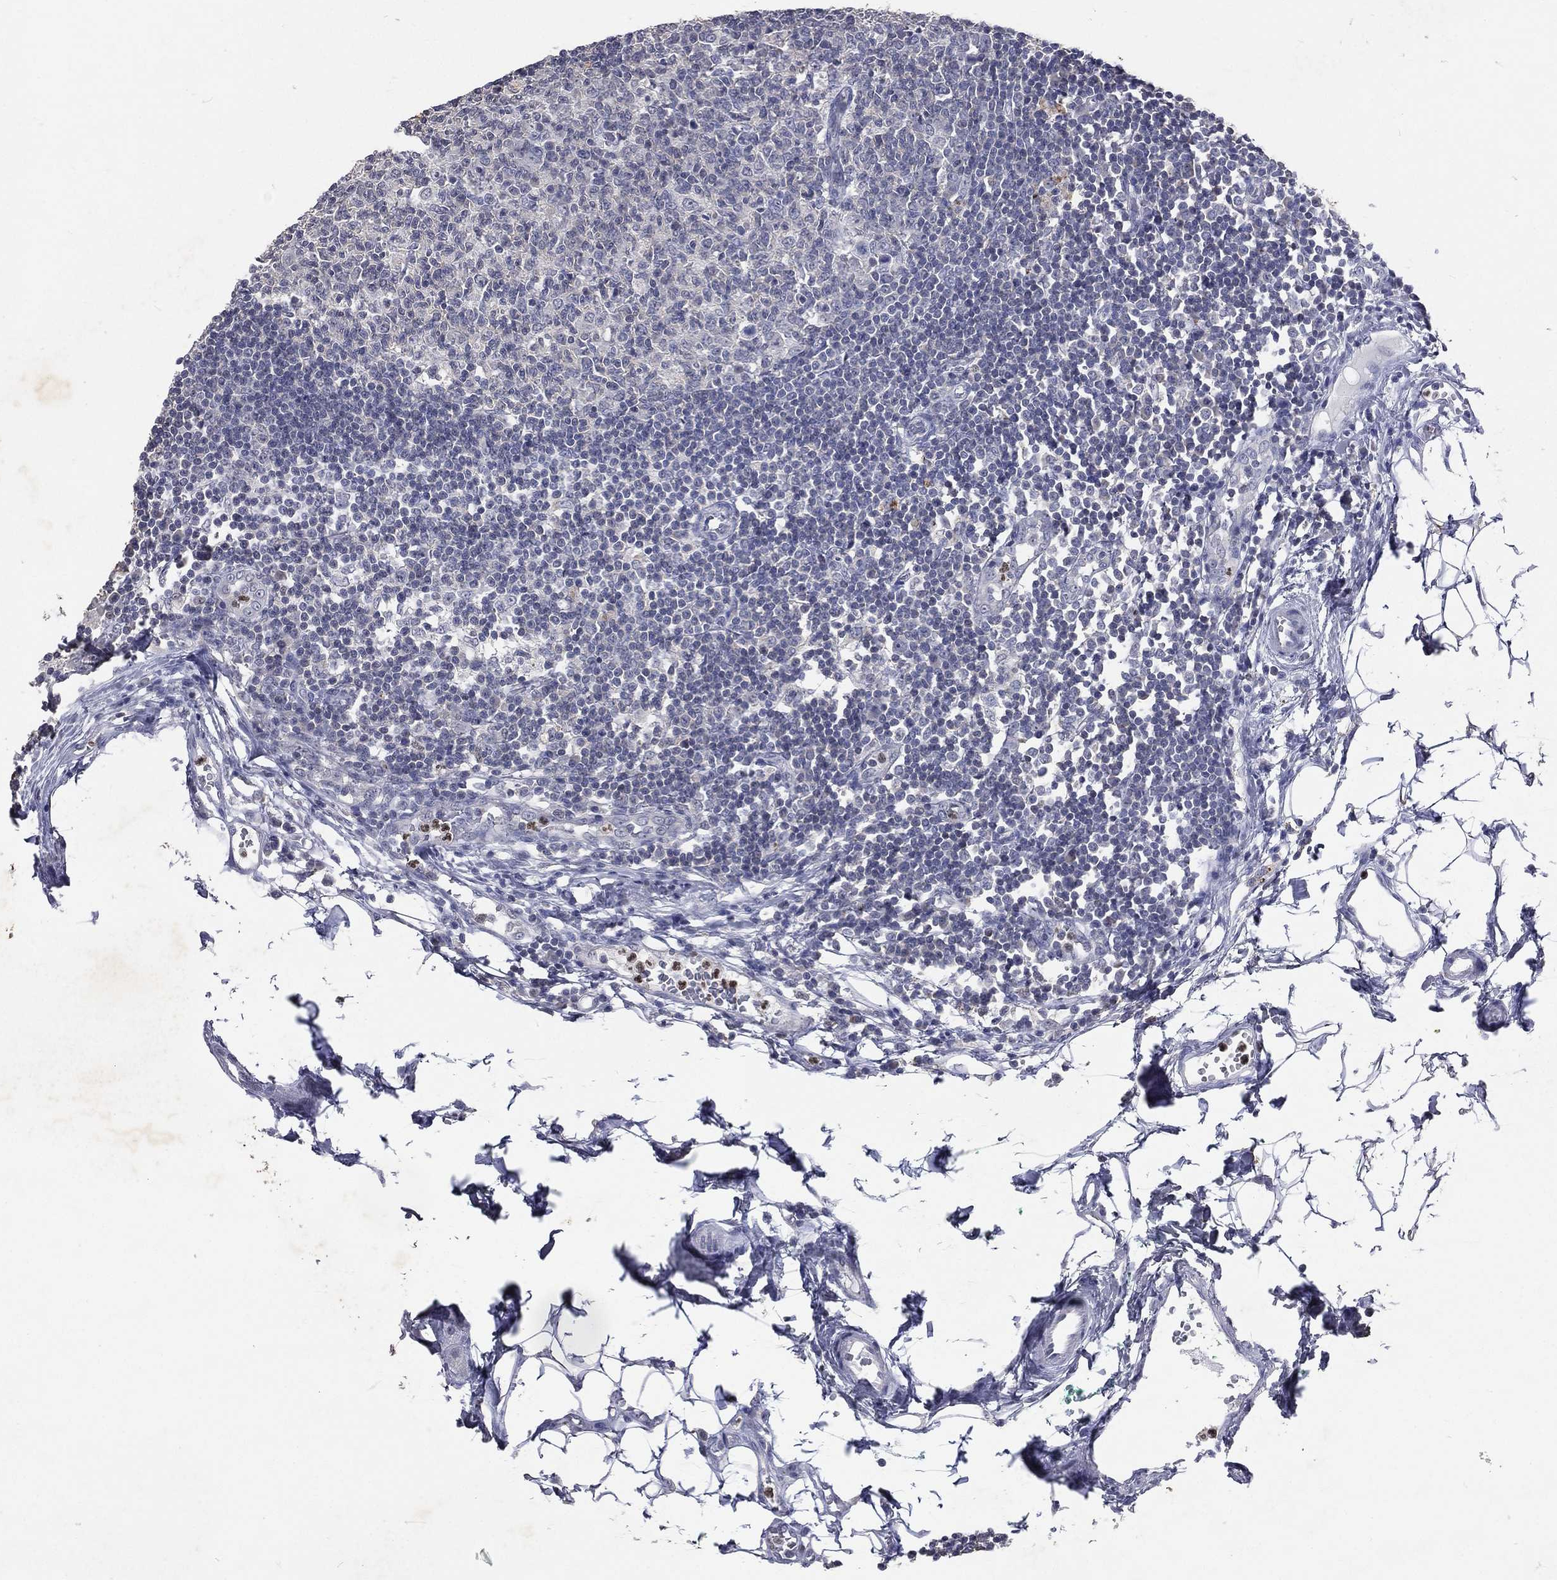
{"staining": {"intensity": "negative", "quantity": "none", "location": "none"}, "tissue": "lymph node", "cell_type": "Germinal center cells", "image_type": "normal", "snomed": [{"axis": "morphology", "description": "Normal tissue, NOS"}, {"axis": "topography", "description": "Lymph node"}, {"axis": "topography", "description": "Salivary gland"}], "caption": "A high-resolution histopathology image shows immunohistochemistry (IHC) staining of unremarkable lymph node, which demonstrates no significant staining in germinal center cells.", "gene": "SLC34A2", "patient": {"sex": "male", "age": 83}}